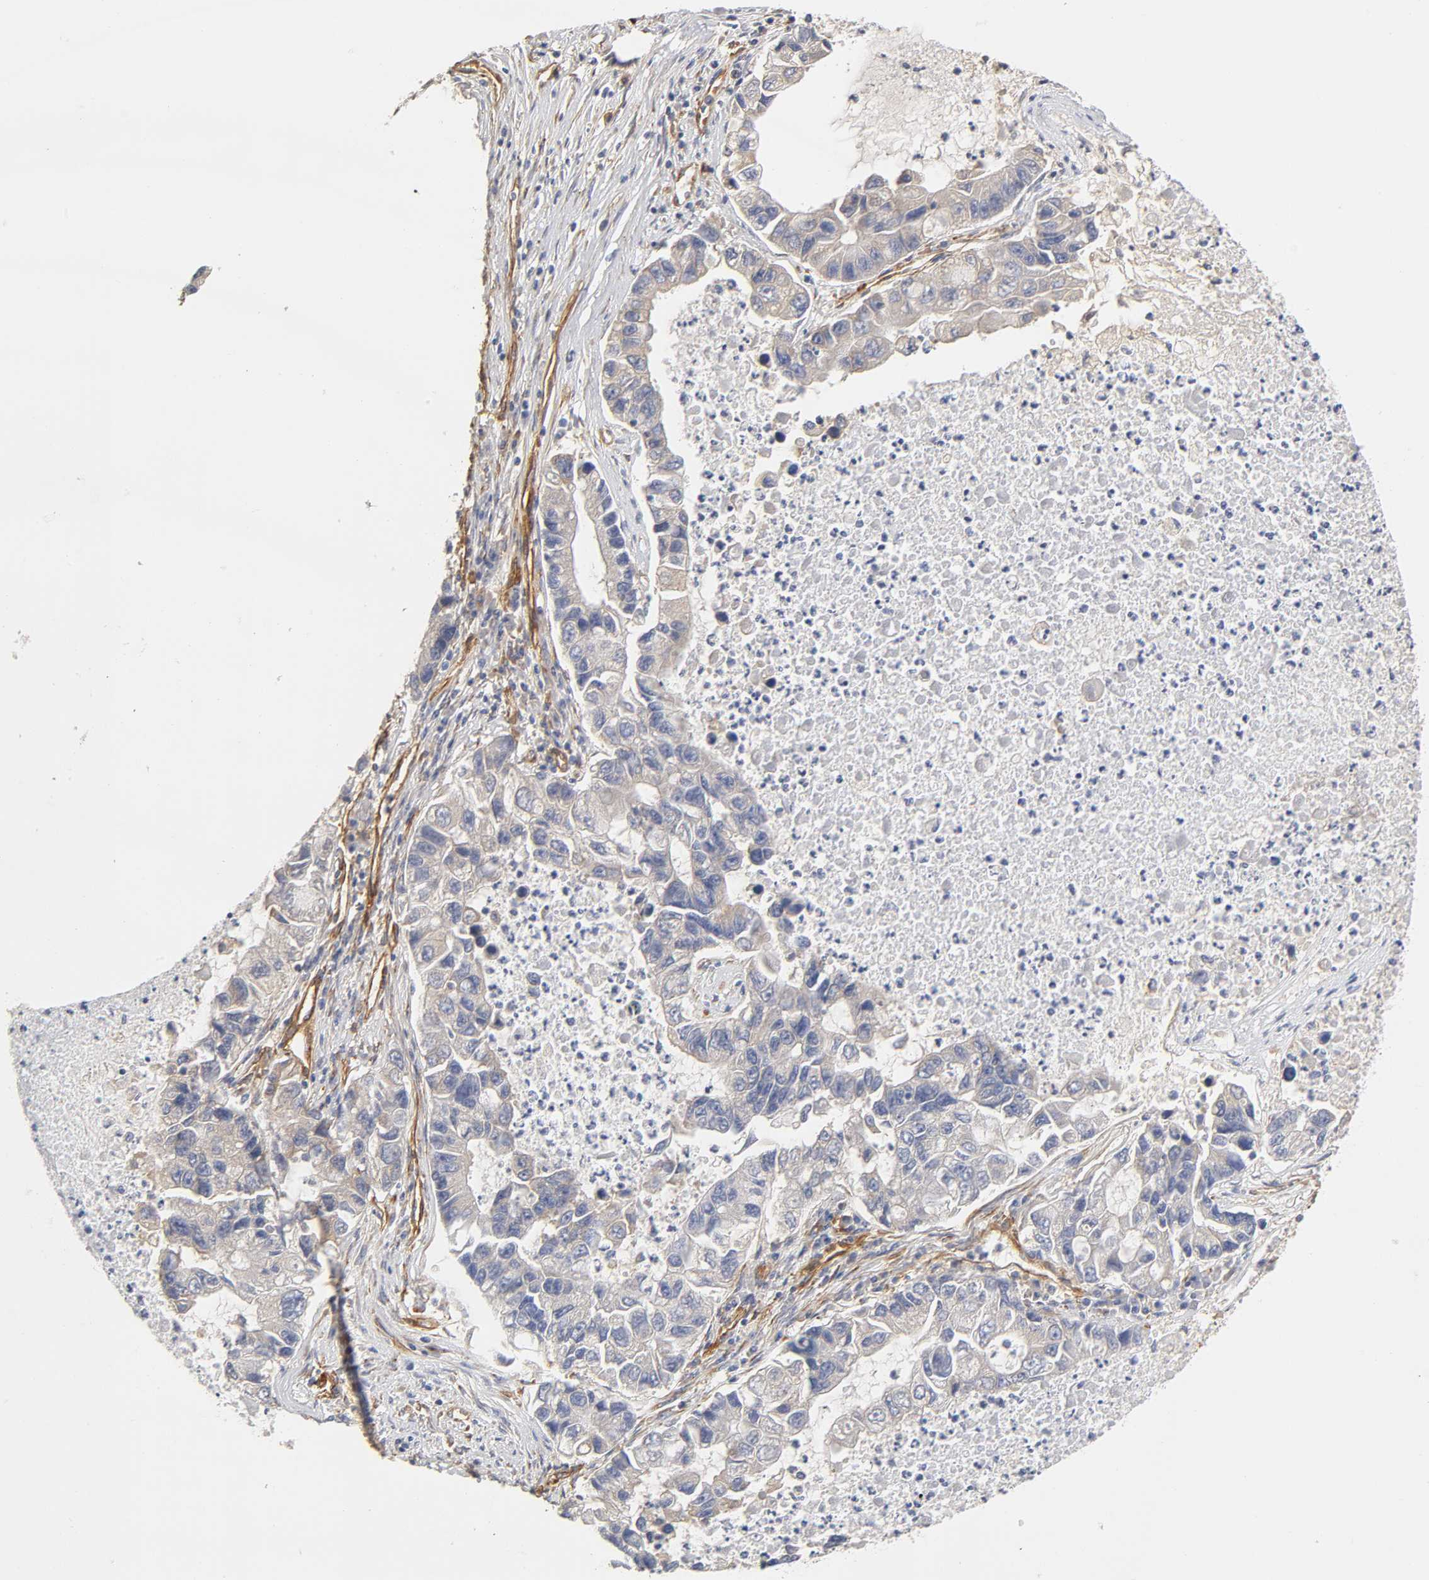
{"staining": {"intensity": "negative", "quantity": "none", "location": "none"}, "tissue": "lung cancer", "cell_type": "Tumor cells", "image_type": "cancer", "snomed": [{"axis": "morphology", "description": "Adenocarcinoma, NOS"}, {"axis": "topography", "description": "Lung"}], "caption": "An immunohistochemistry image of lung cancer (adenocarcinoma) is shown. There is no staining in tumor cells of lung cancer (adenocarcinoma).", "gene": "LAMB1", "patient": {"sex": "female", "age": 51}}